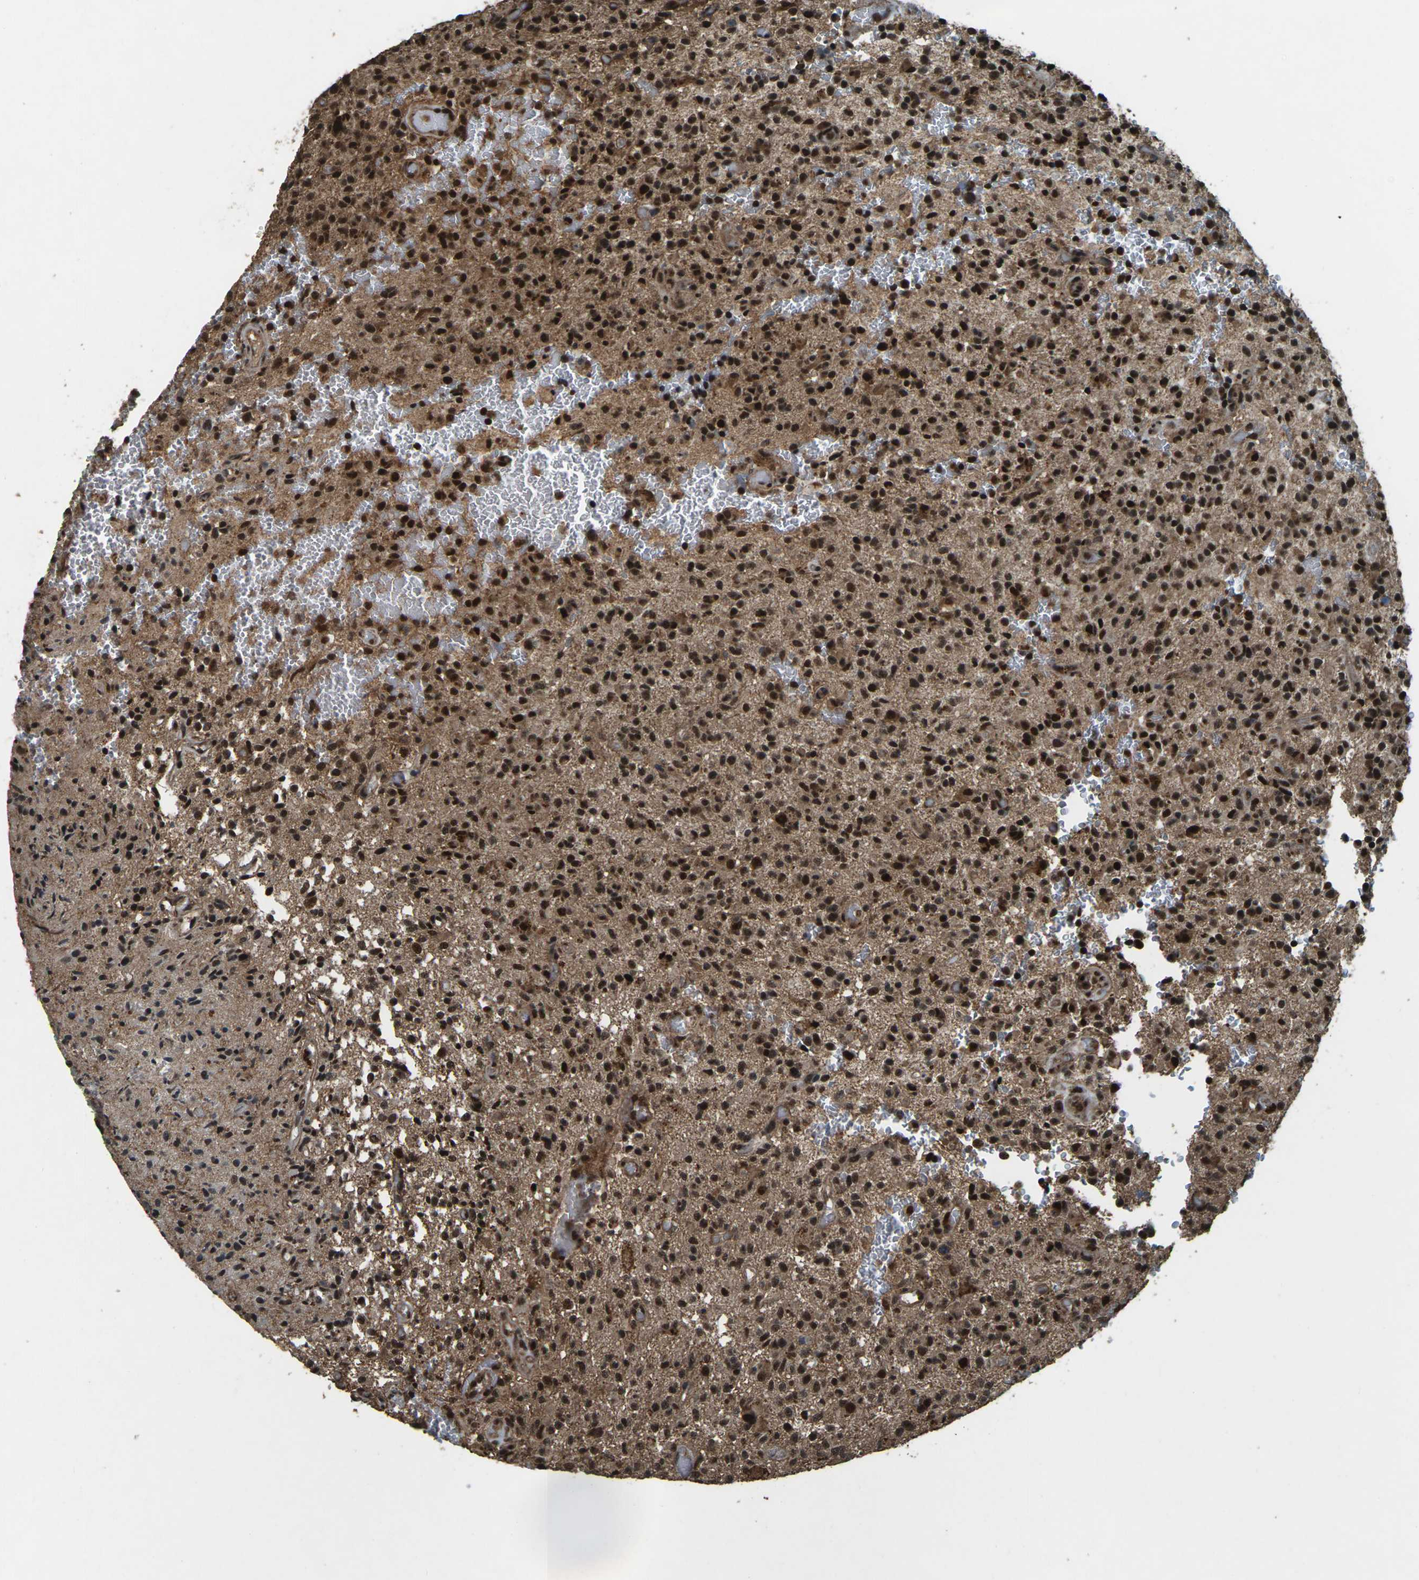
{"staining": {"intensity": "strong", "quantity": ">75%", "location": "nuclear"}, "tissue": "glioma", "cell_type": "Tumor cells", "image_type": "cancer", "snomed": [{"axis": "morphology", "description": "Glioma, malignant, High grade"}, {"axis": "topography", "description": "Brain"}], "caption": "Immunohistochemical staining of human glioma shows strong nuclear protein expression in approximately >75% of tumor cells.", "gene": "NR4A2", "patient": {"sex": "male", "age": 71}}